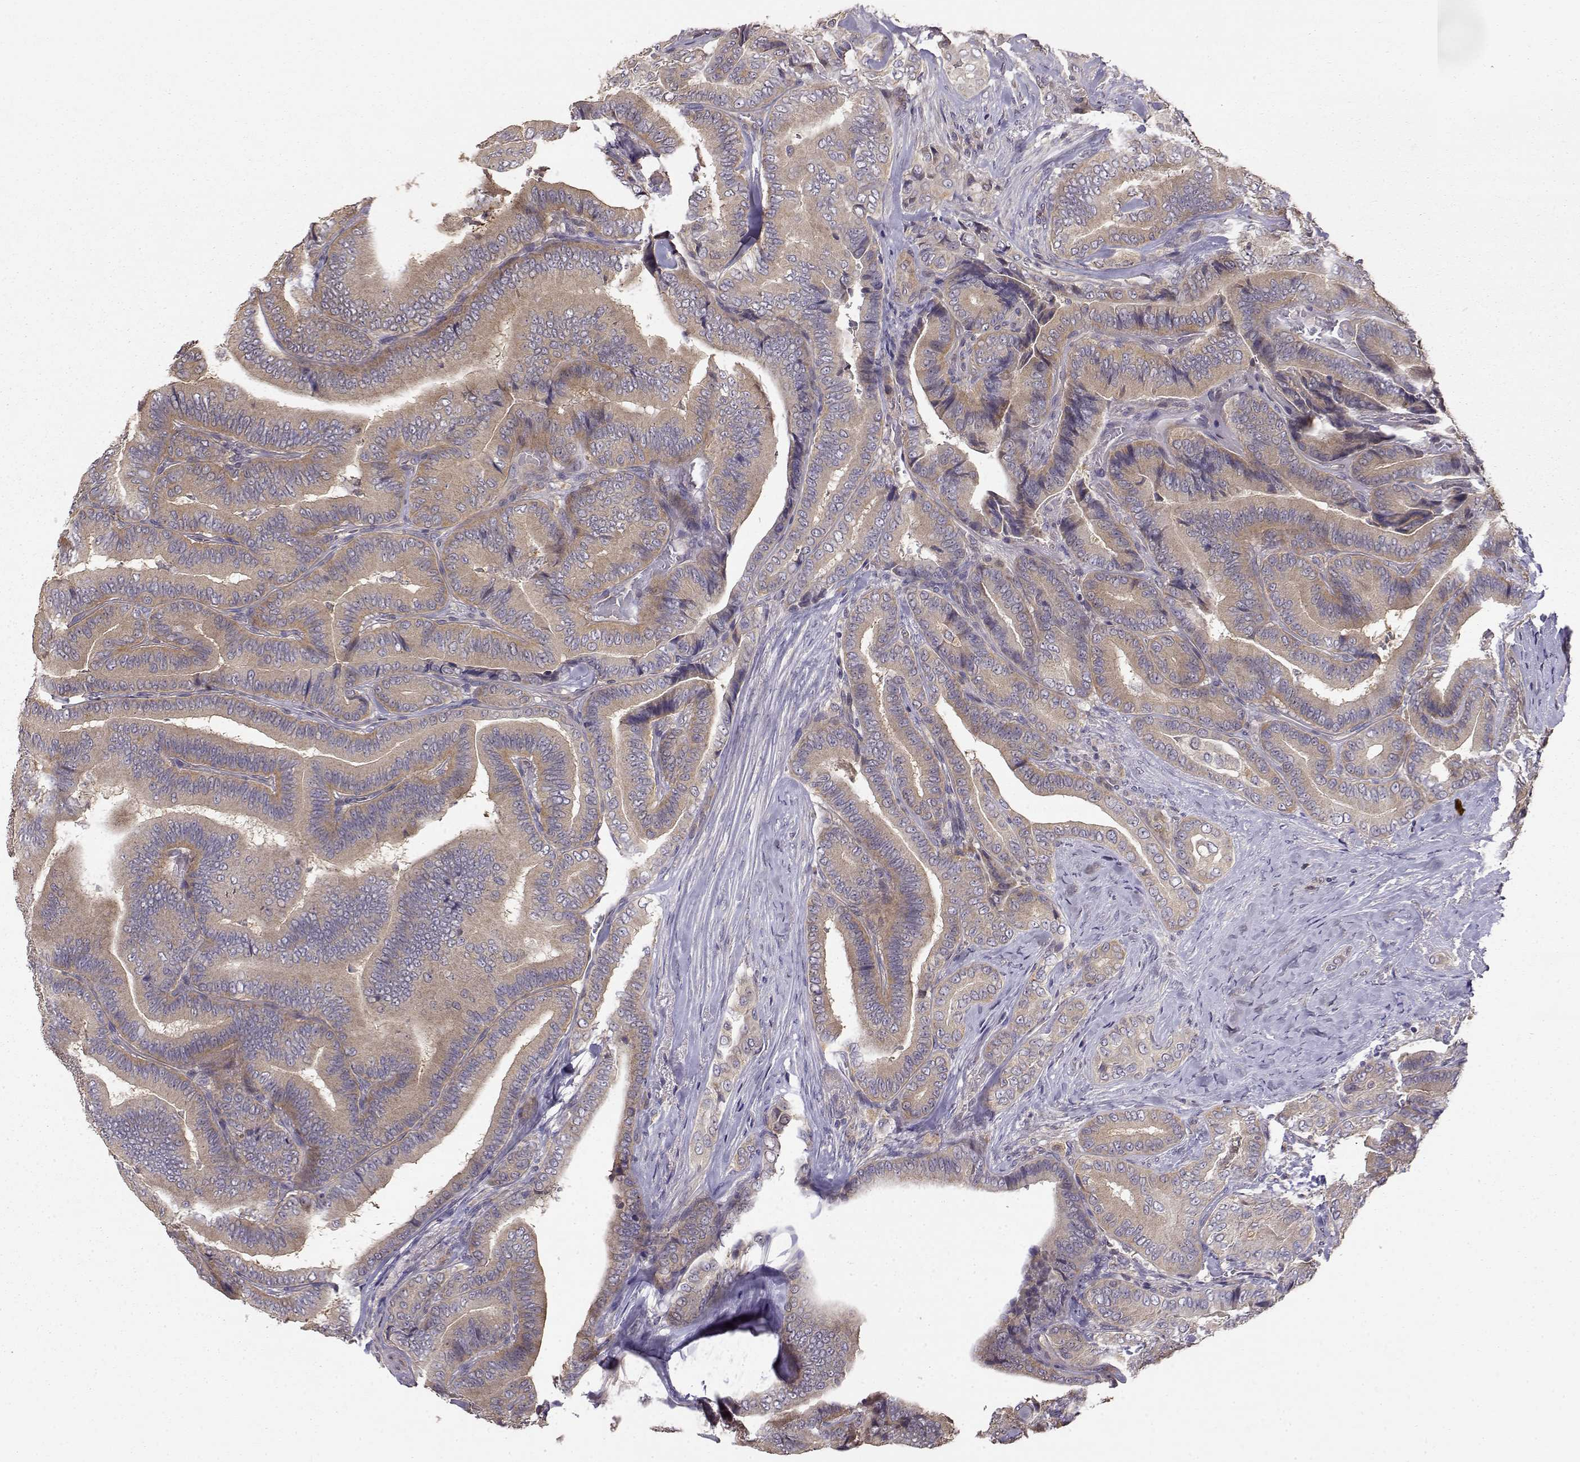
{"staining": {"intensity": "weak", "quantity": ">75%", "location": "cytoplasmic/membranous"}, "tissue": "thyroid cancer", "cell_type": "Tumor cells", "image_type": "cancer", "snomed": [{"axis": "morphology", "description": "Papillary adenocarcinoma, NOS"}, {"axis": "topography", "description": "Thyroid gland"}], "caption": "IHC staining of thyroid cancer, which exhibits low levels of weak cytoplasmic/membranous staining in about >75% of tumor cells indicating weak cytoplasmic/membranous protein positivity. The staining was performed using DAB (brown) for protein detection and nuclei were counterstained in hematoxylin (blue).", "gene": "CRIM1", "patient": {"sex": "male", "age": 61}}